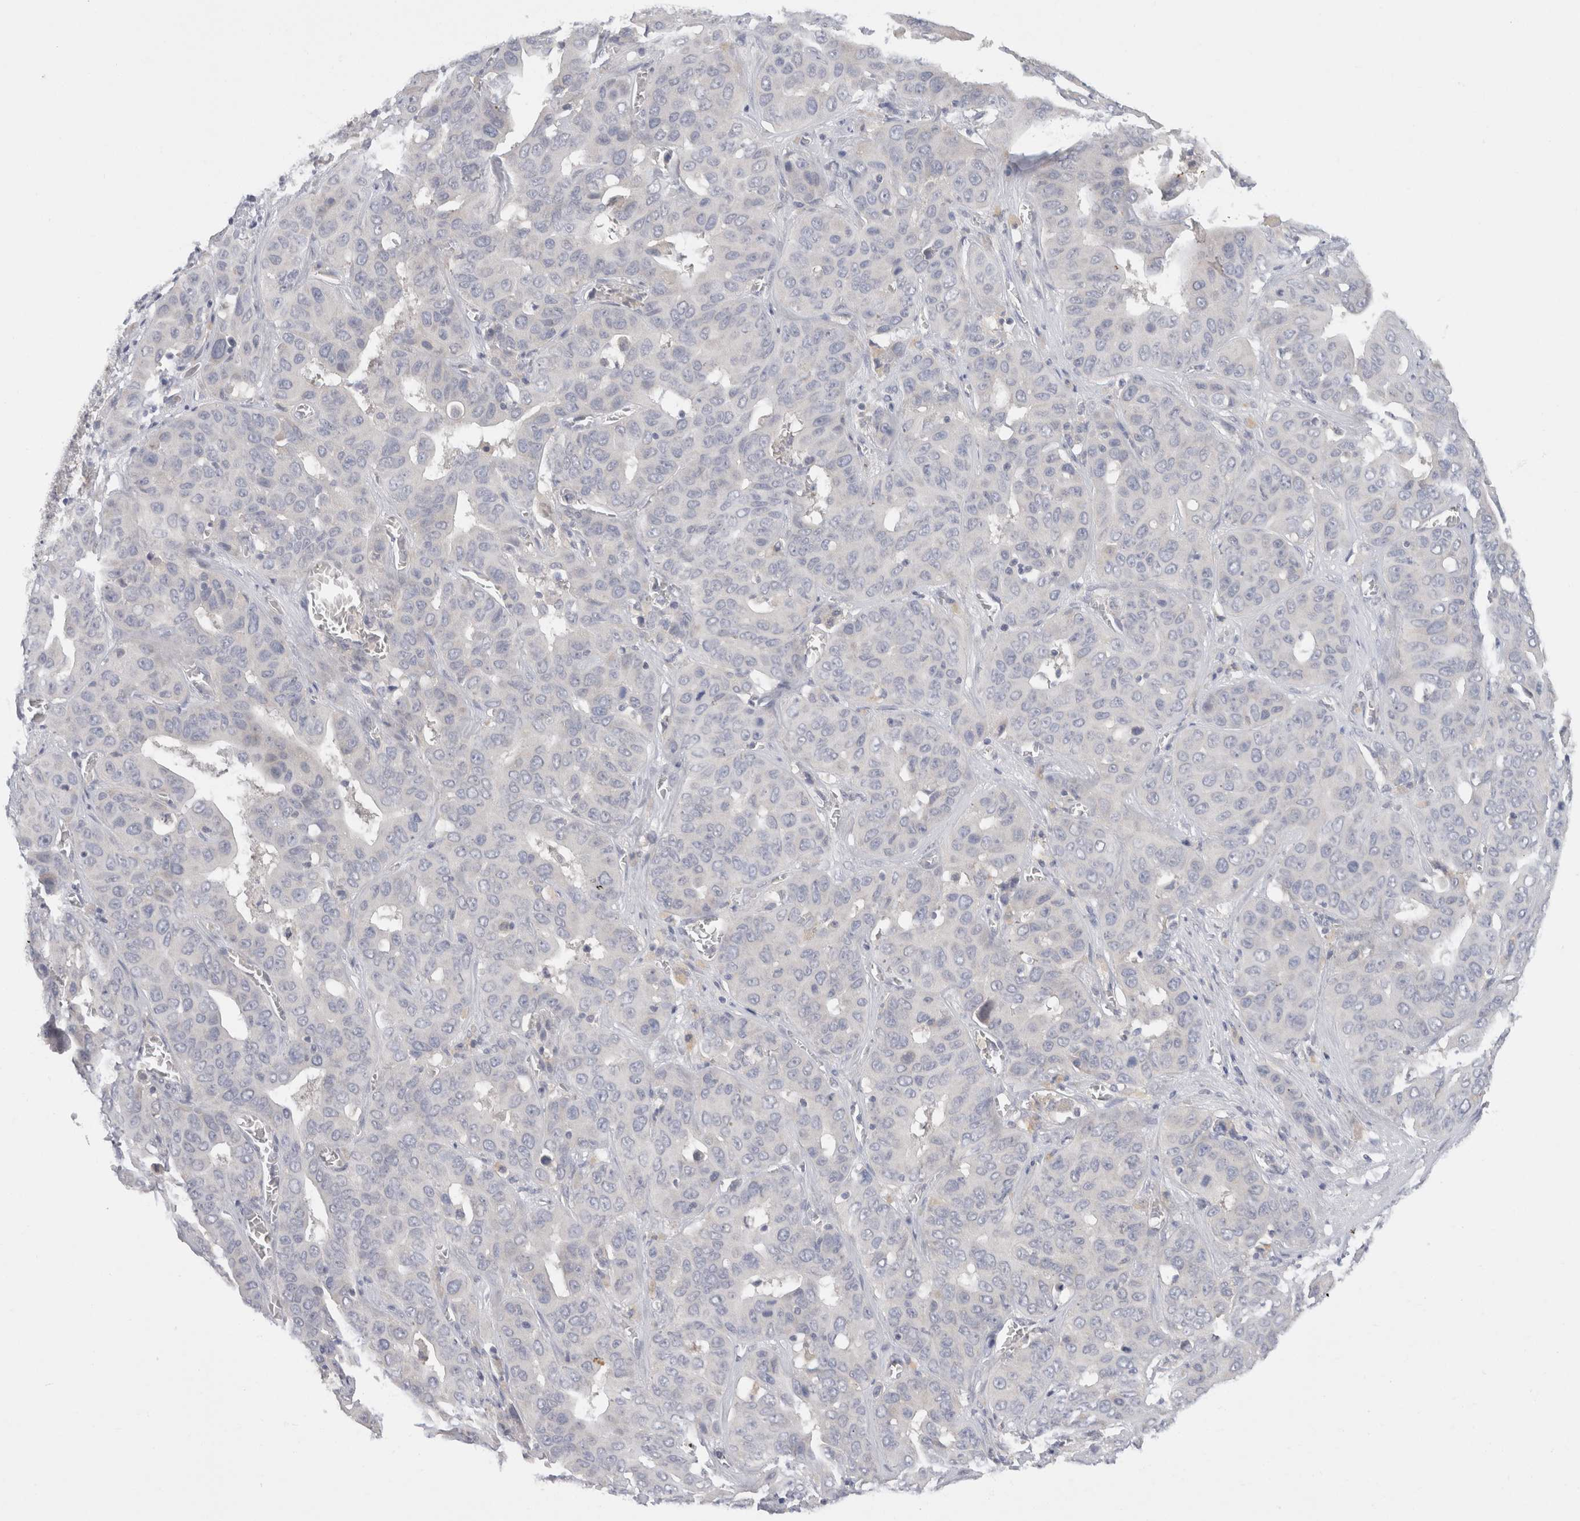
{"staining": {"intensity": "negative", "quantity": "none", "location": "none"}, "tissue": "liver cancer", "cell_type": "Tumor cells", "image_type": "cancer", "snomed": [{"axis": "morphology", "description": "Cholangiocarcinoma"}, {"axis": "topography", "description": "Liver"}], "caption": "High power microscopy micrograph of an immunohistochemistry (IHC) image of liver cholangiocarcinoma, revealing no significant positivity in tumor cells.", "gene": "CHRM4", "patient": {"sex": "female", "age": 52}}